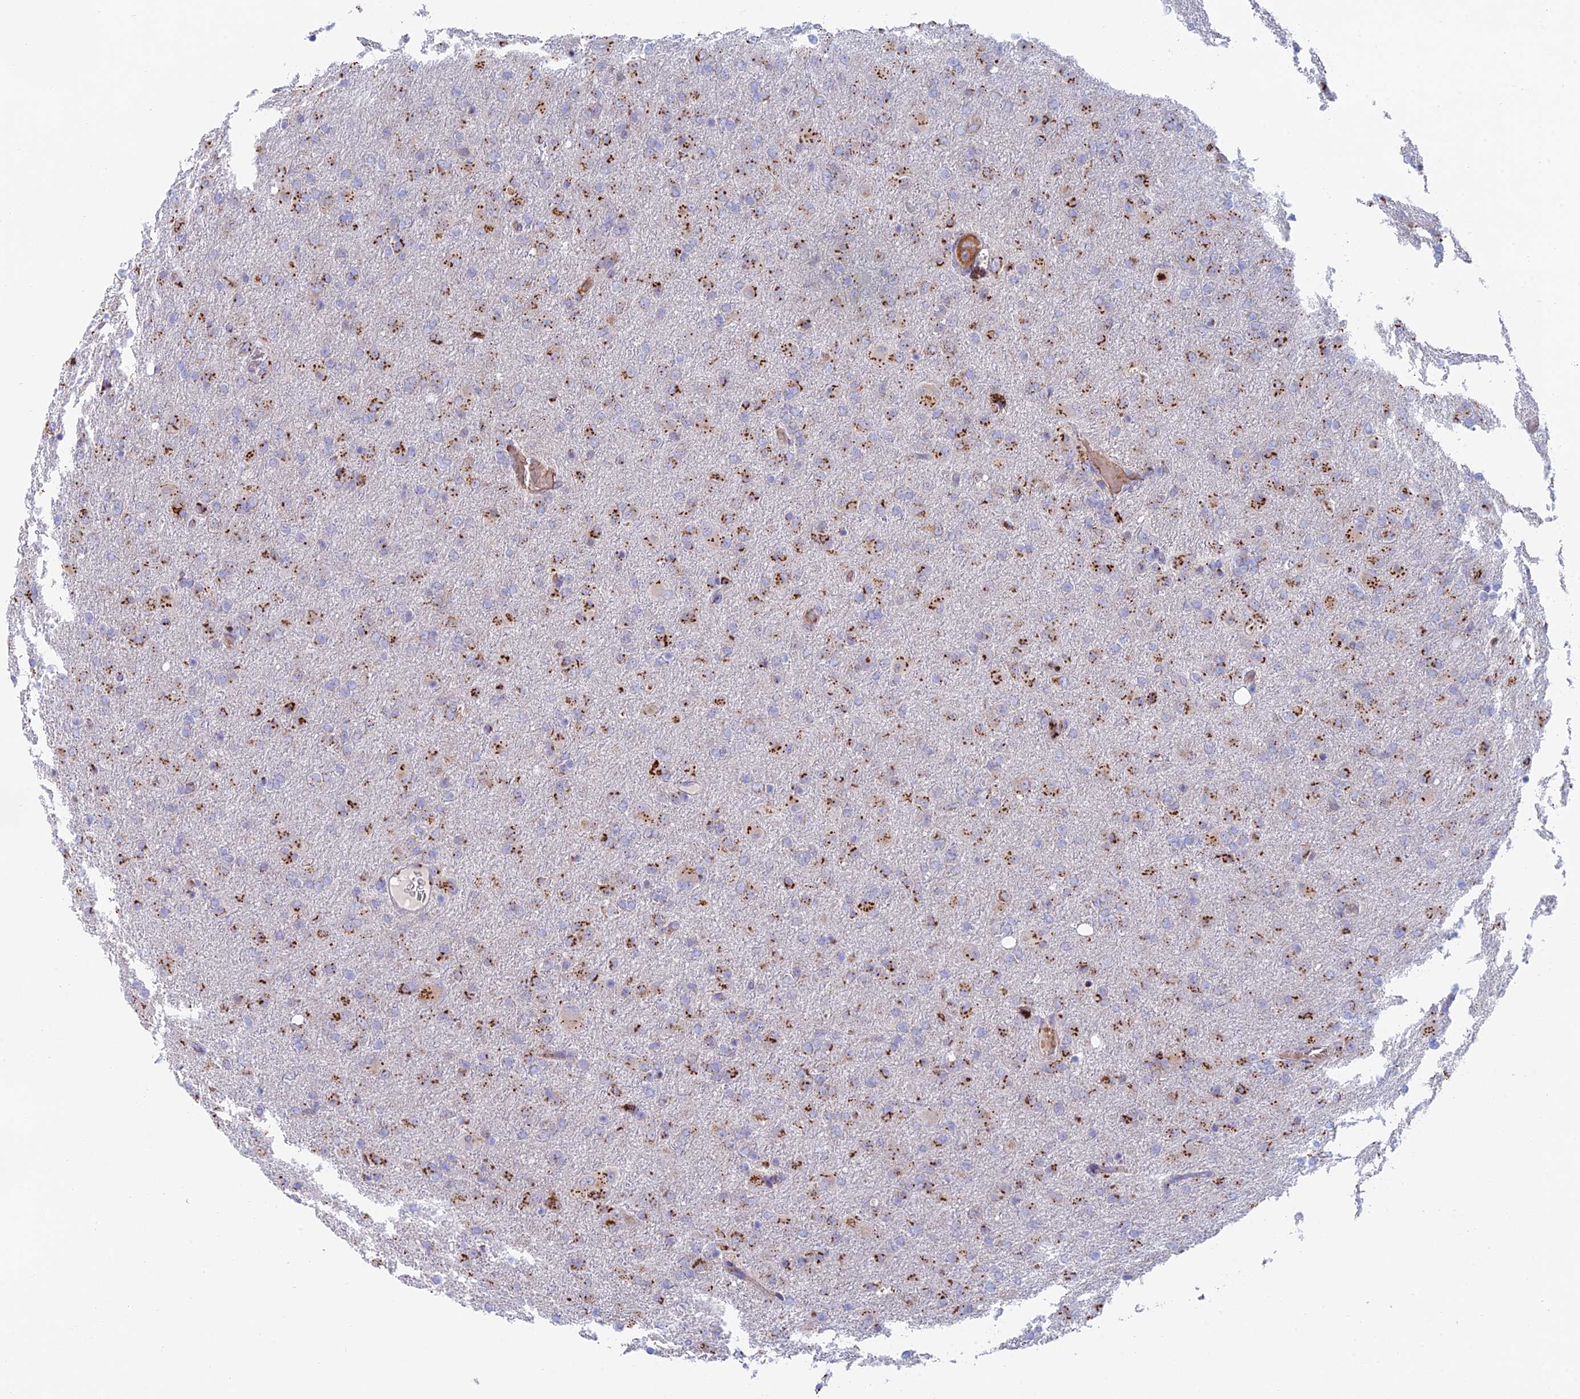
{"staining": {"intensity": "strong", "quantity": "25%-75%", "location": "cytoplasmic/membranous"}, "tissue": "glioma", "cell_type": "Tumor cells", "image_type": "cancer", "snomed": [{"axis": "morphology", "description": "Glioma, malignant, Low grade"}, {"axis": "topography", "description": "Brain"}], "caption": "About 25%-75% of tumor cells in human glioma reveal strong cytoplasmic/membranous protein expression as visualized by brown immunohistochemical staining.", "gene": "HS2ST1", "patient": {"sex": "male", "age": 65}}